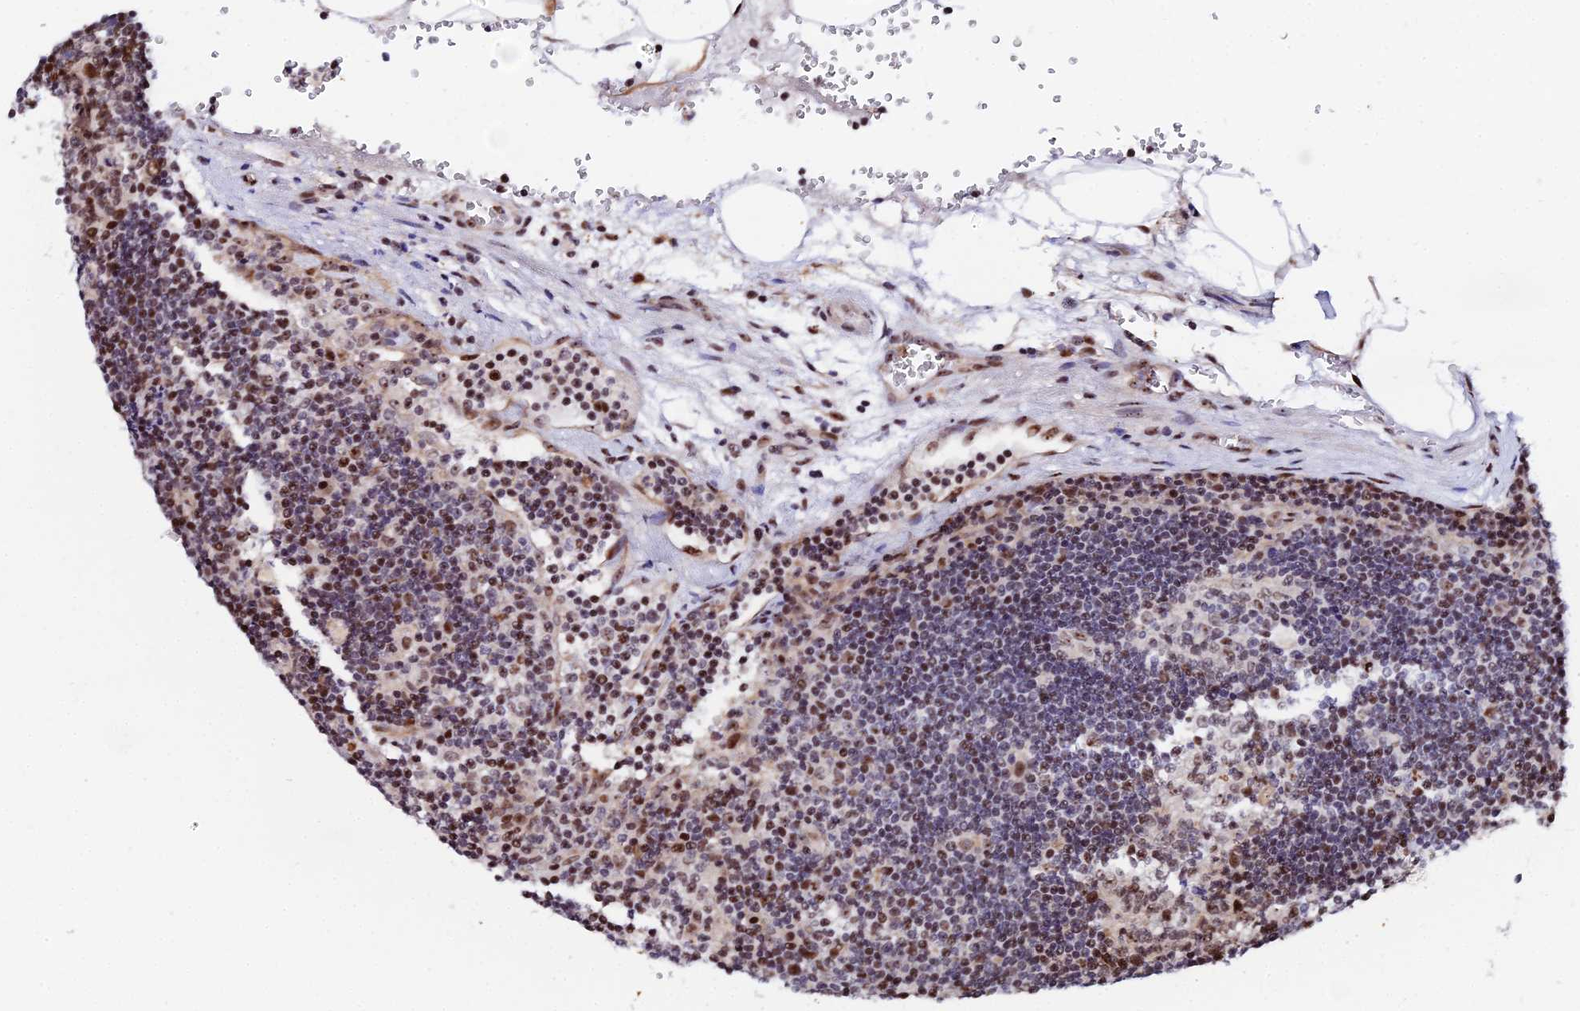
{"staining": {"intensity": "moderate", "quantity": "25%-75%", "location": "nuclear"}, "tissue": "lymph node", "cell_type": "Non-germinal center cells", "image_type": "normal", "snomed": [{"axis": "morphology", "description": "Normal tissue, NOS"}, {"axis": "topography", "description": "Lymph node"}], "caption": "Human lymph node stained with a brown dye shows moderate nuclear positive expression in about 25%-75% of non-germinal center cells.", "gene": "TIFA", "patient": {"sex": "male", "age": 58}}